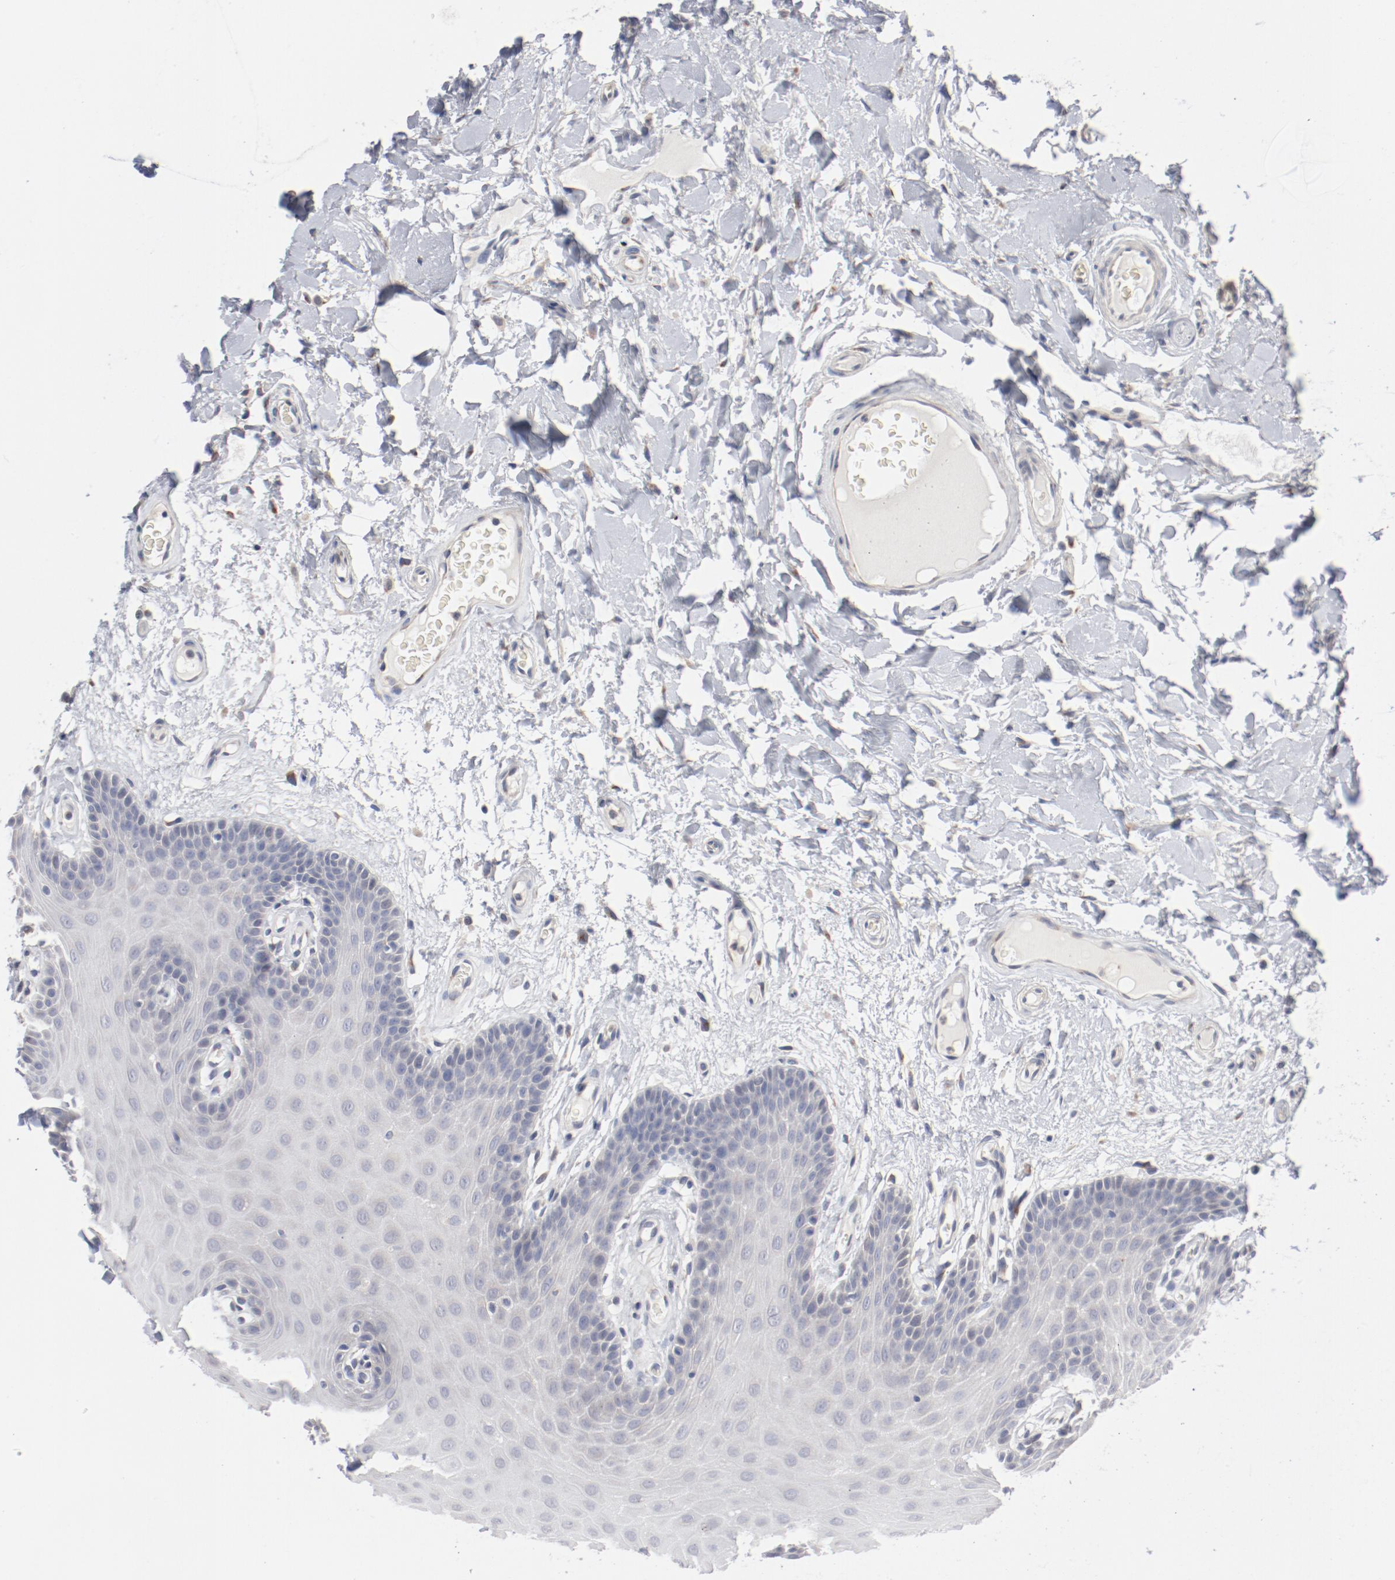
{"staining": {"intensity": "negative", "quantity": "none", "location": "none"}, "tissue": "oral mucosa", "cell_type": "Squamous epithelial cells", "image_type": "normal", "snomed": [{"axis": "morphology", "description": "Normal tissue, NOS"}, {"axis": "morphology", "description": "Squamous cell carcinoma, NOS"}, {"axis": "topography", "description": "Skeletal muscle"}, {"axis": "topography", "description": "Oral tissue"}, {"axis": "topography", "description": "Head-Neck"}], "caption": "IHC micrograph of benign human oral mucosa stained for a protein (brown), which reveals no expression in squamous epithelial cells.", "gene": "AK7", "patient": {"sex": "male", "age": 71}}